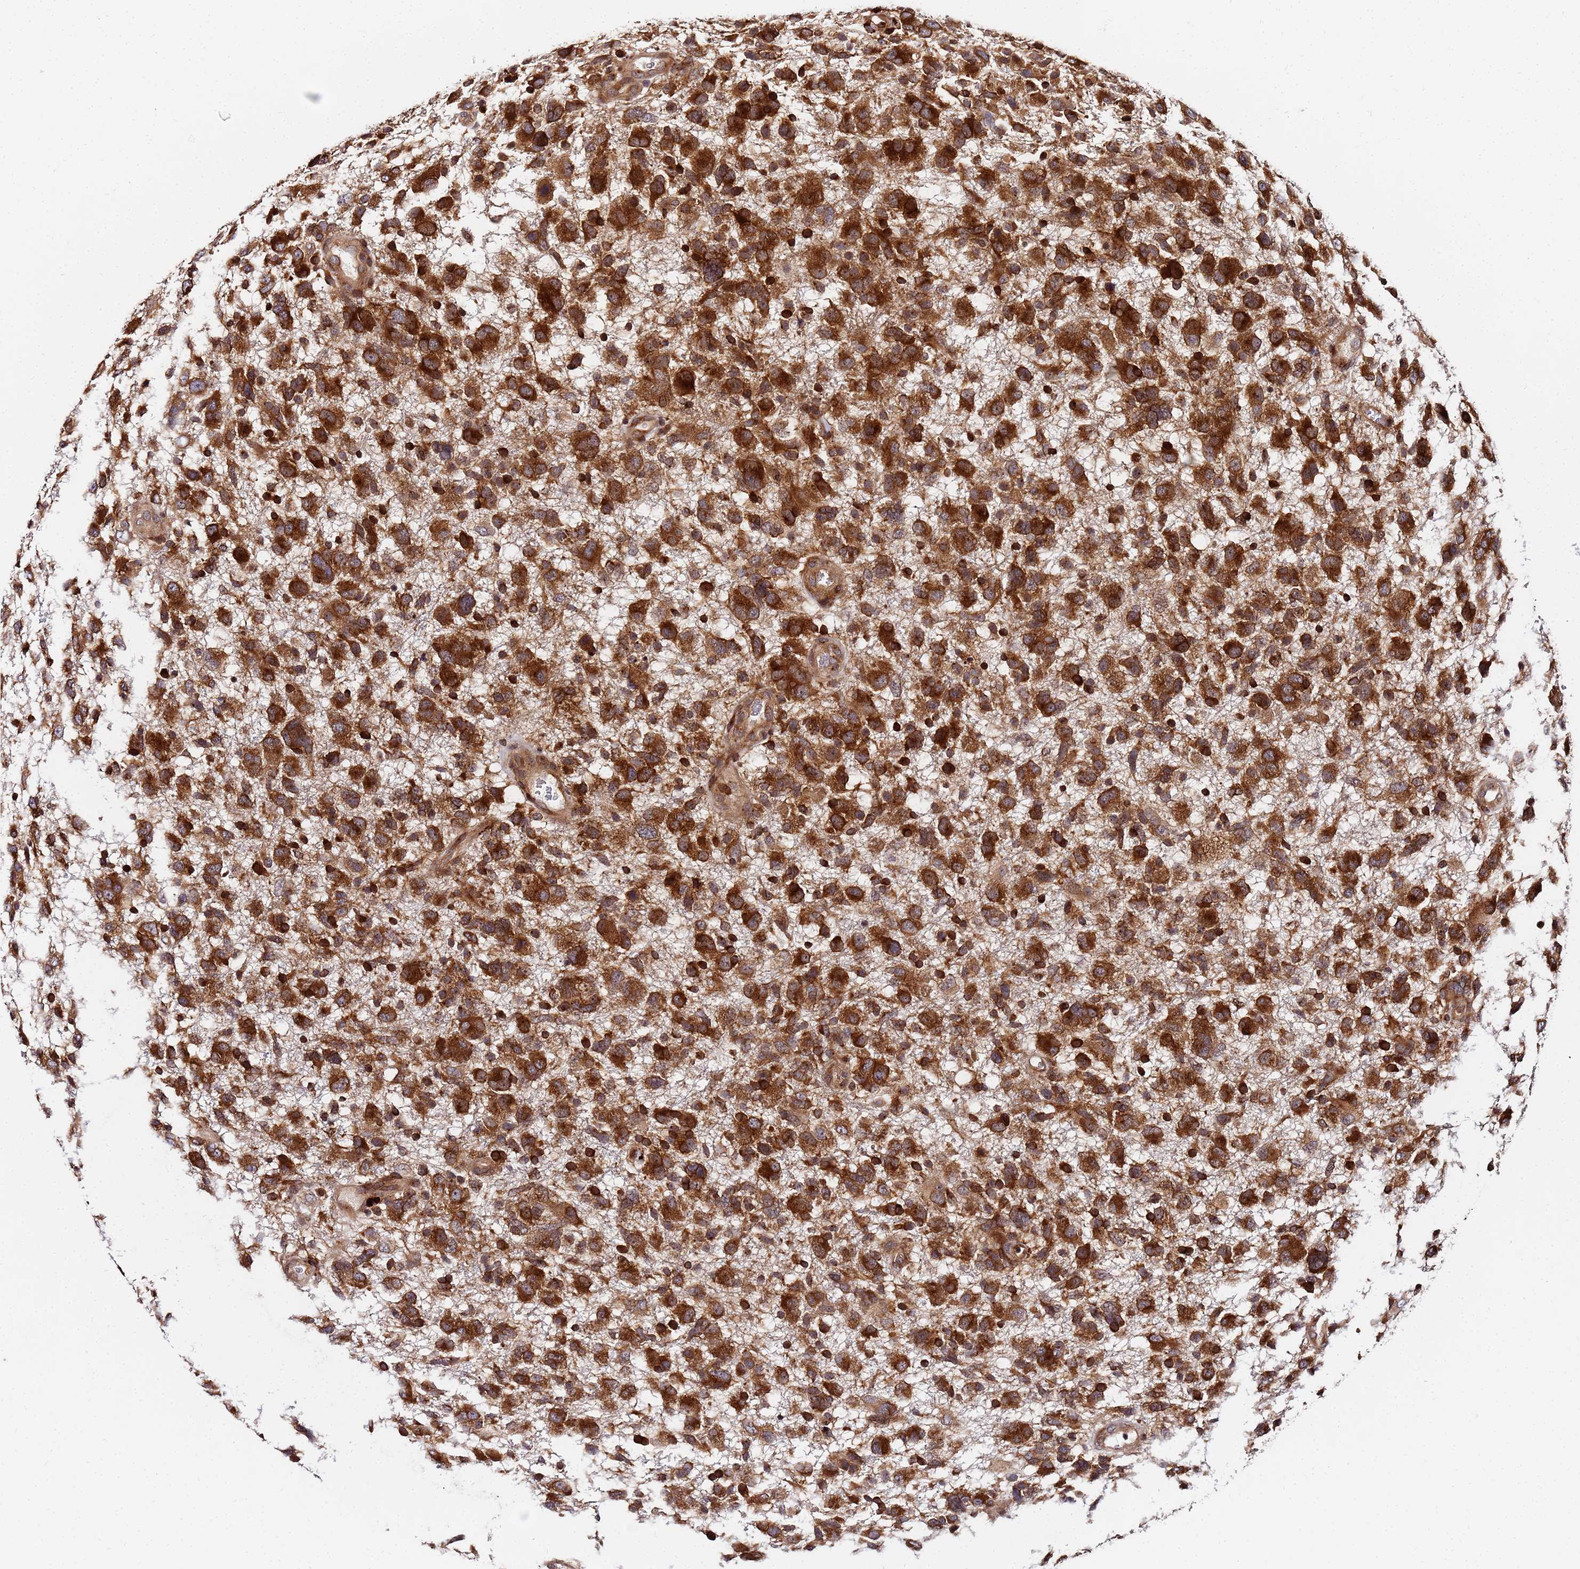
{"staining": {"intensity": "strong", "quantity": ">75%", "location": "cytoplasmic/membranous"}, "tissue": "glioma", "cell_type": "Tumor cells", "image_type": "cancer", "snomed": [{"axis": "morphology", "description": "Glioma, malignant, High grade"}, {"axis": "topography", "description": "Brain"}], "caption": "Malignant glioma (high-grade) stained with a brown dye displays strong cytoplasmic/membranous positive staining in approximately >75% of tumor cells.", "gene": "UNC93B1", "patient": {"sex": "male", "age": 61}}